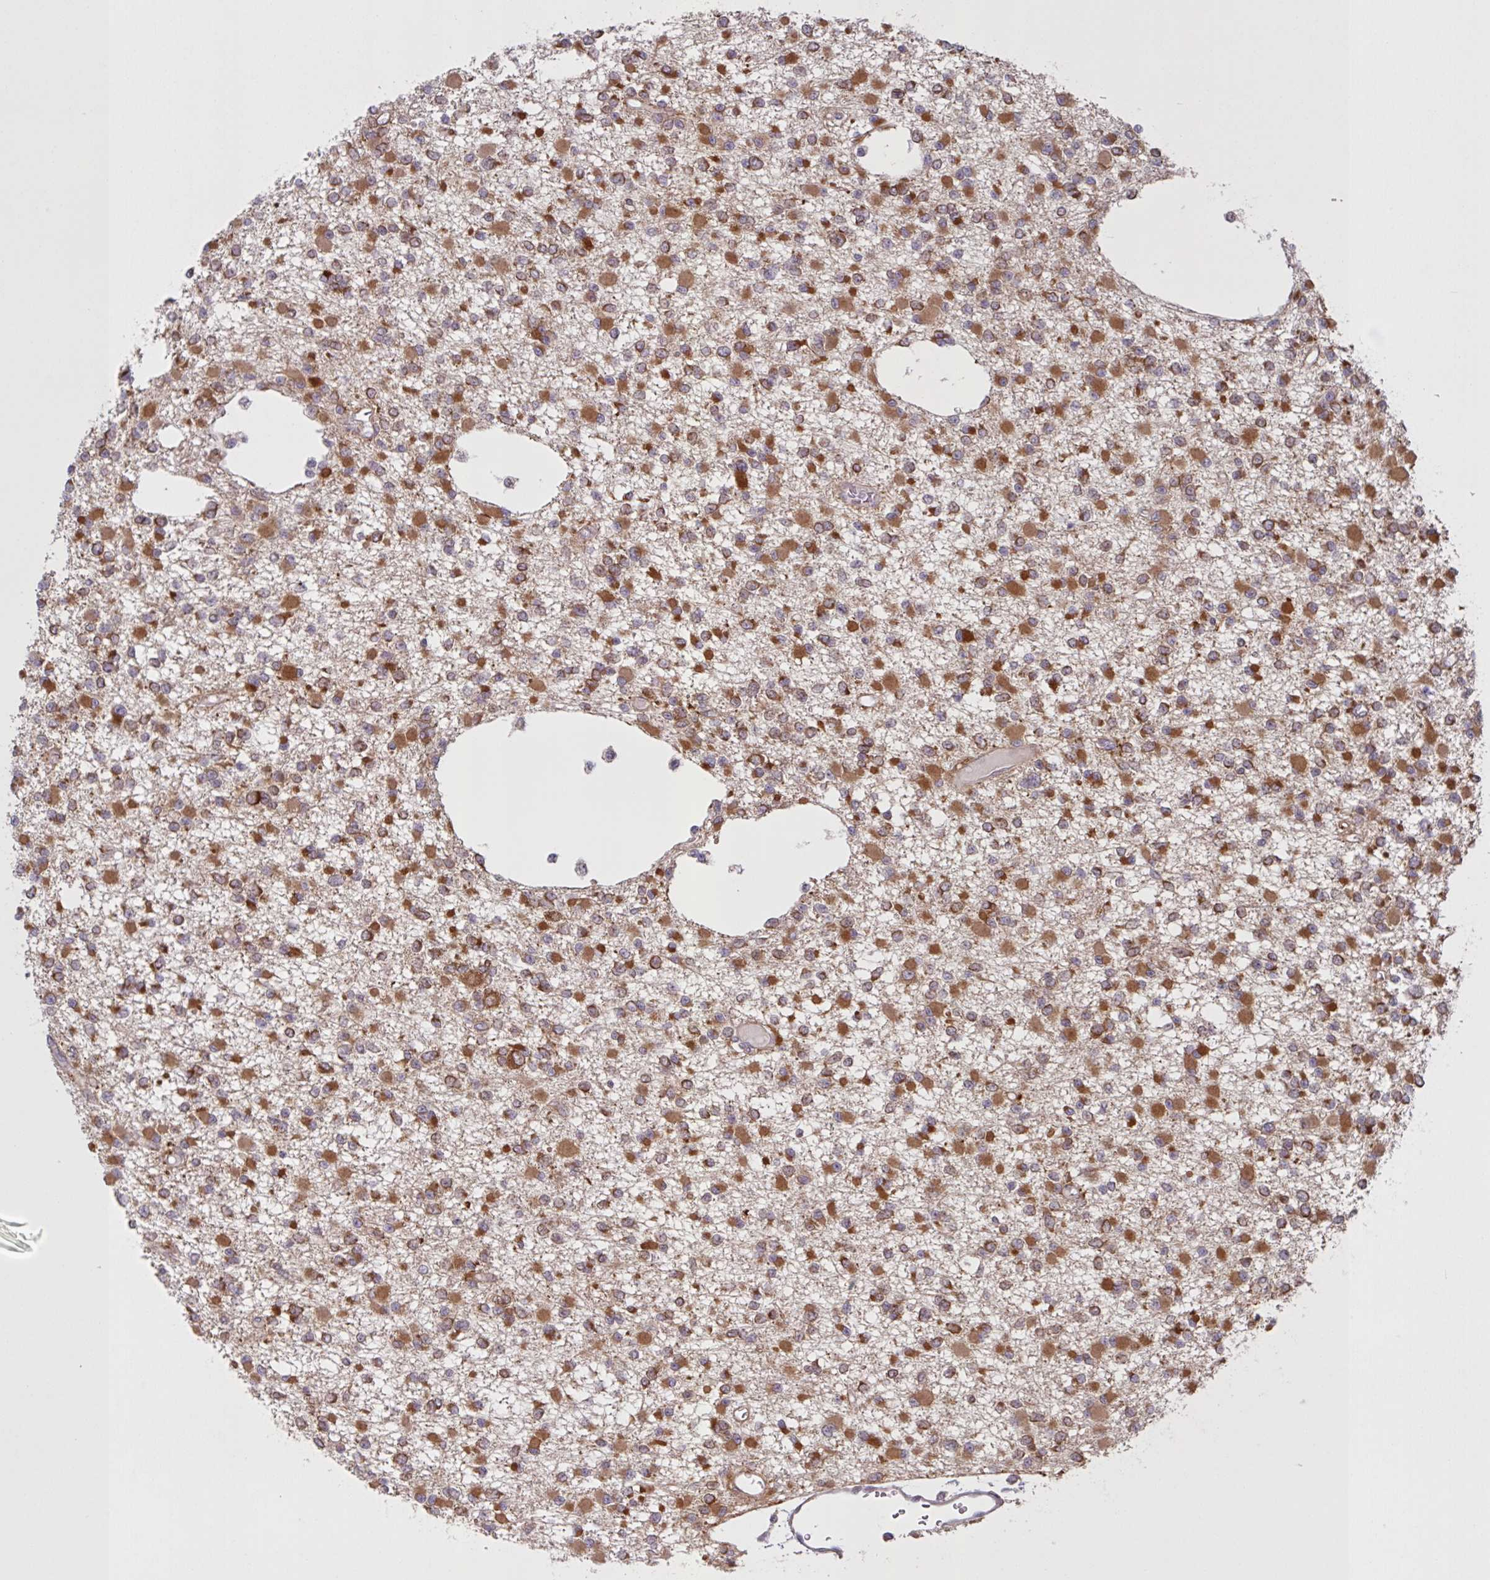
{"staining": {"intensity": "moderate", "quantity": ">75%", "location": "cytoplasmic/membranous"}, "tissue": "glioma", "cell_type": "Tumor cells", "image_type": "cancer", "snomed": [{"axis": "morphology", "description": "Glioma, malignant, Low grade"}, {"axis": "topography", "description": "Brain"}], "caption": "Glioma was stained to show a protein in brown. There is medium levels of moderate cytoplasmic/membranous expression in about >75% of tumor cells.", "gene": "CAMLG", "patient": {"sex": "female", "age": 22}}